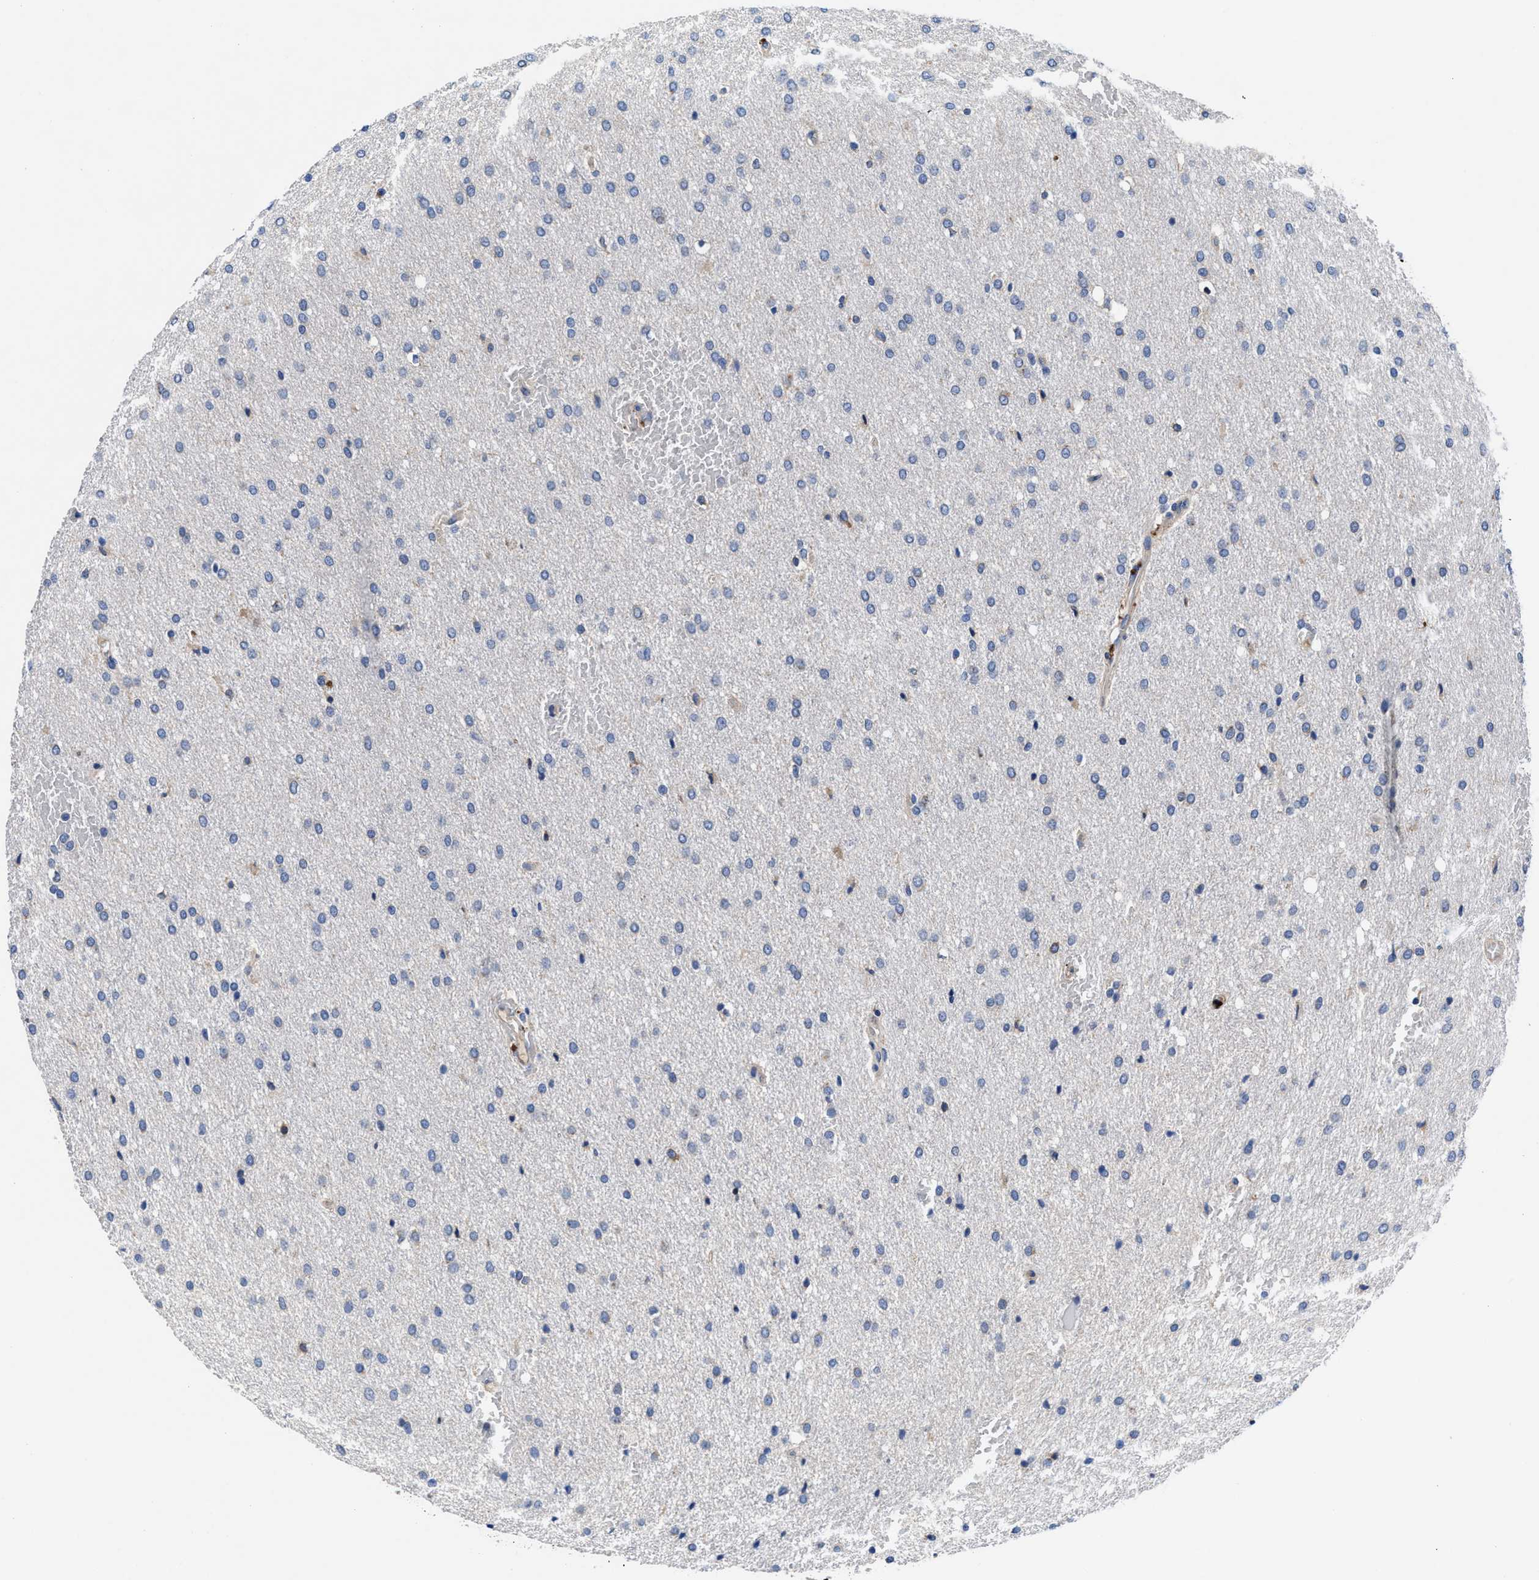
{"staining": {"intensity": "negative", "quantity": "none", "location": "none"}, "tissue": "glioma", "cell_type": "Tumor cells", "image_type": "cancer", "snomed": [{"axis": "morphology", "description": "Glioma, malignant, Low grade"}, {"axis": "topography", "description": "Brain"}], "caption": "The histopathology image shows no significant positivity in tumor cells of low-grade glioma (malignant).", "gene": "DHRS13", "patient": {"sex": "female", "age": 37}}